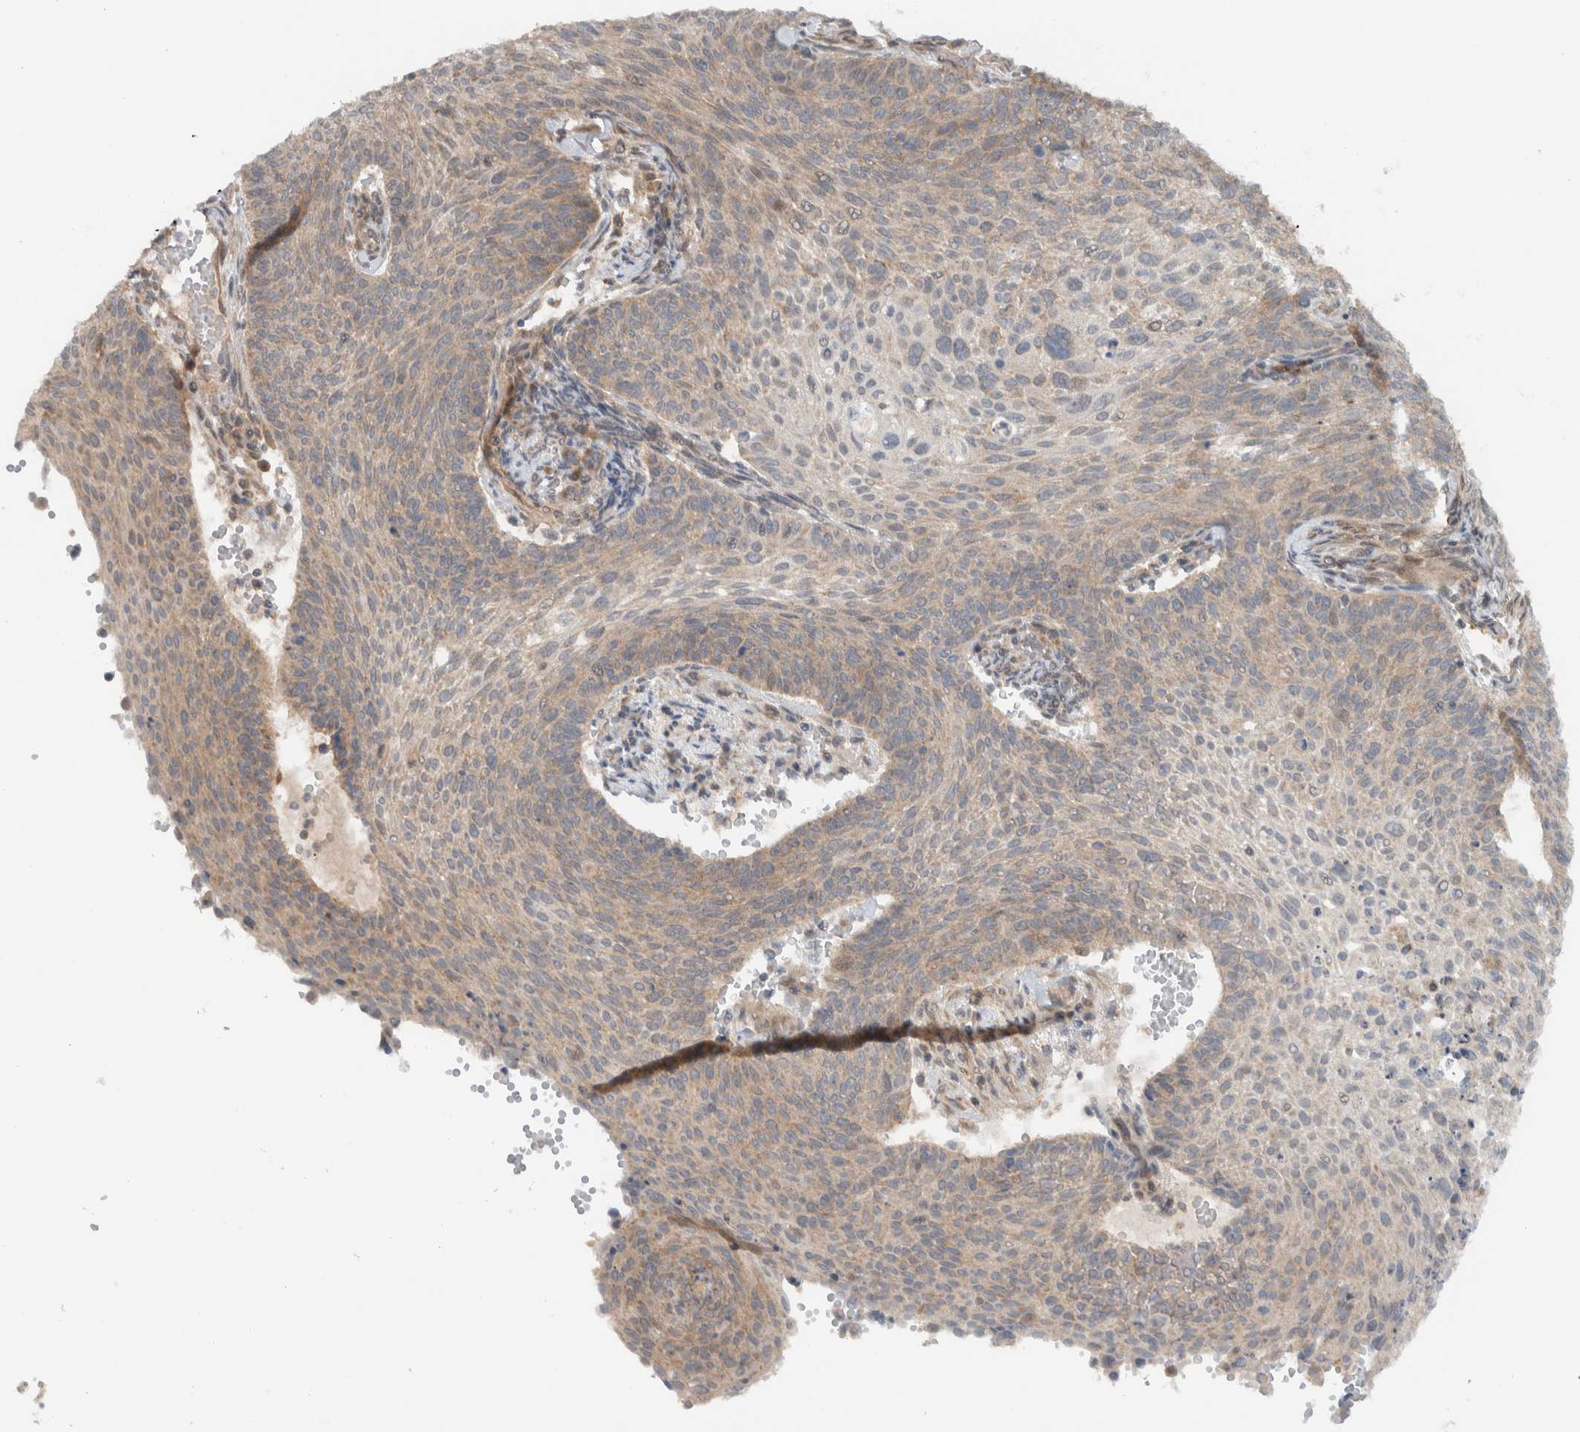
{"staining": {"intensity": "weak", "quantity": ">75%", "location": "cytoplasmic/membranous"}, "tissue": "cervical cancer", "cell_type": "Tumor cells", "image_type": "cancer", "snomed": [{"axis": "morphology", "description": "Squamous cell carcinoma, NOS"}, {"axis": "topography", "description": "Cervix"}], "caption": "Immunohistochemistry (IHC) (DAB (3,3'-diaminobenzidine)) staining of cervical squamous cell carcinoma displays weak cytoplasmic/membranous protein positivity in about >75% of tumor cells.", "gene": "KLHL6", "patient": {"sex": "female", "age": 70}}